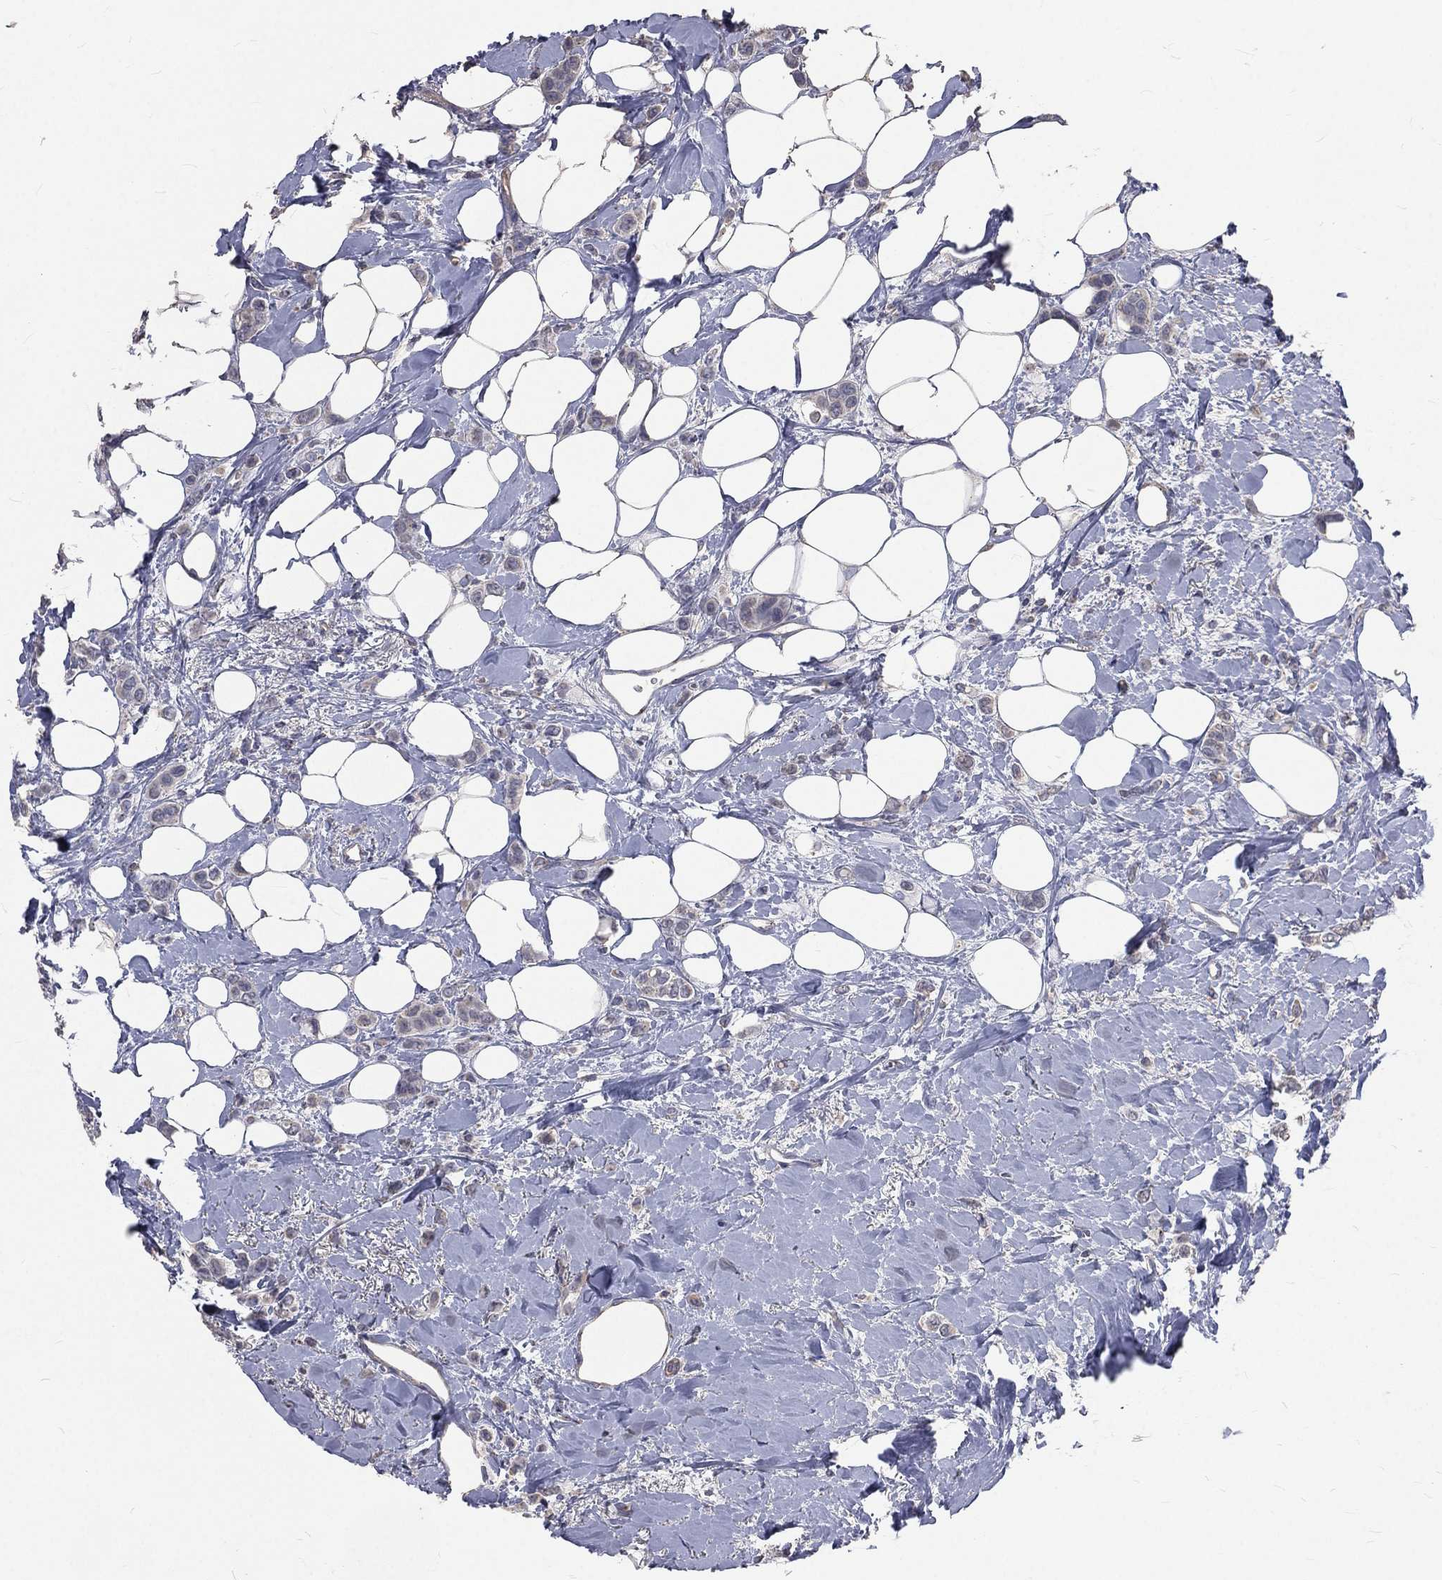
{"staining": {"intensity": "negative", "quantity": "none", "location": "none"}, "tissue": "breast cancer", "cell_type": "Tumor cells", "image_type": "cancer", "snomed": [{"axis": "morphology", "description": "Lobular carcinoma"}, {"axis": "topography", "description": "Breast"}], "caption": "A photomicrograph of human breast lobular carcinoma is negative for staining in tumor cells. (Brightfield microscopy of DAB immunohistochemistry (IHC) at high magnification).", "gene": "CROCC", "patient": {"sex": "female", "age": 66}}